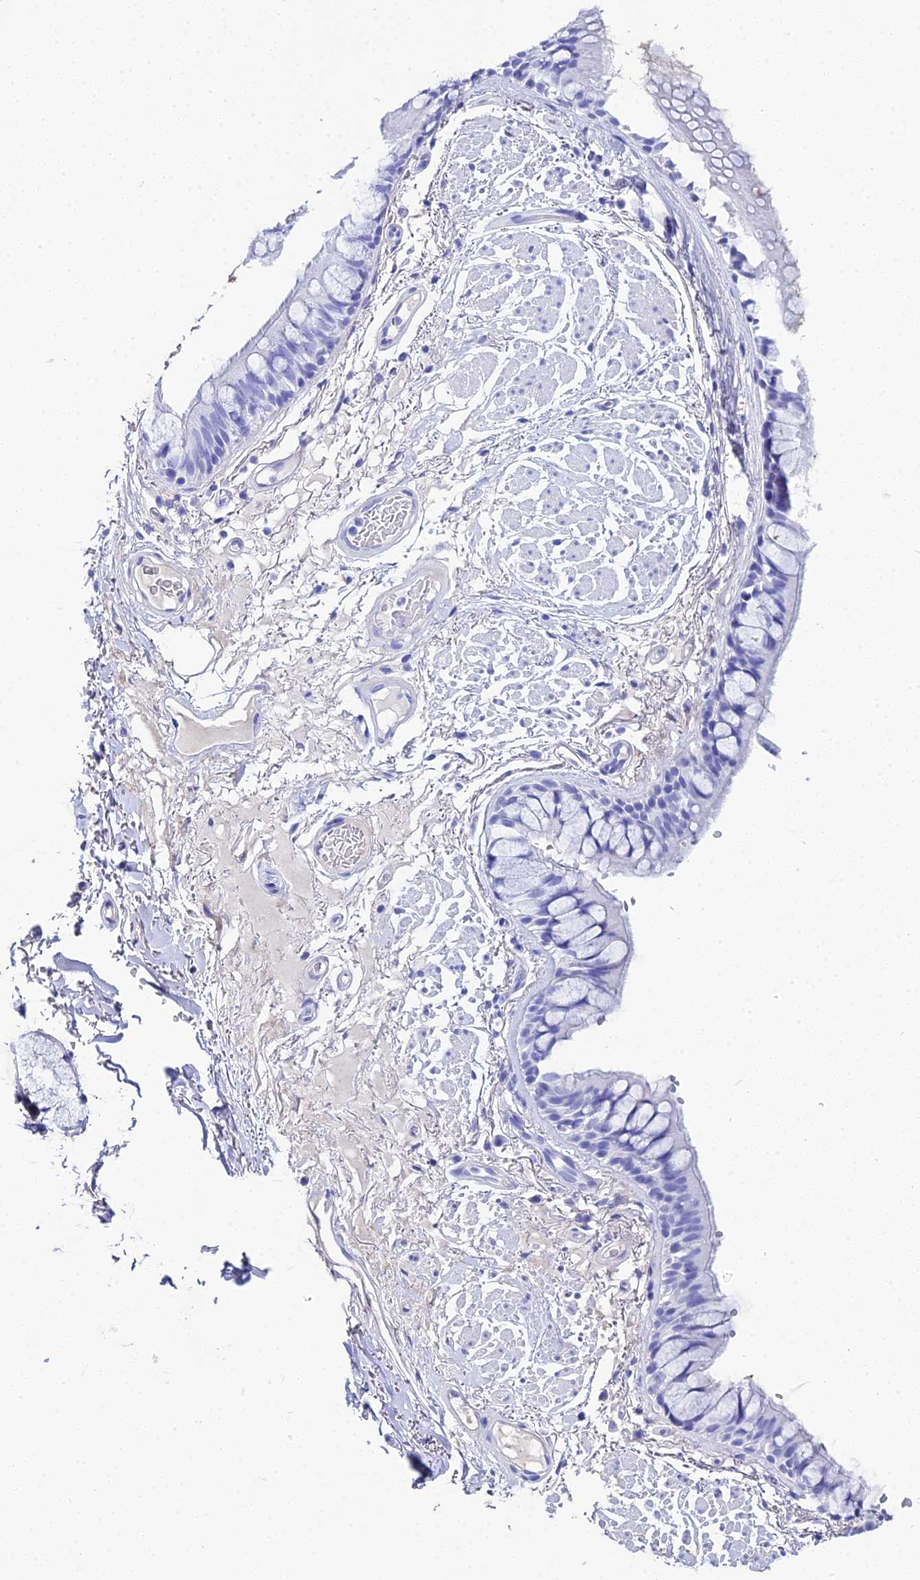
{"staining": {"intensity": "negative", "quantity": "none", "location": "none"}, "tissue": "bronchus", "cell_type": "Respiratory epithelial cells", "image_type": "normal", "snomed": [{"axis": "morphology", "description": "Normal tissue, NOS"}, {"axis": "topography", "description": "Bronchus"}], "caption": "Human bronchus stained for a protein using IHC exhibits no positivity in respiratory epithelial cells.", "gene": "CELA3A", "patient": {"sex": "male", "age": 70}}